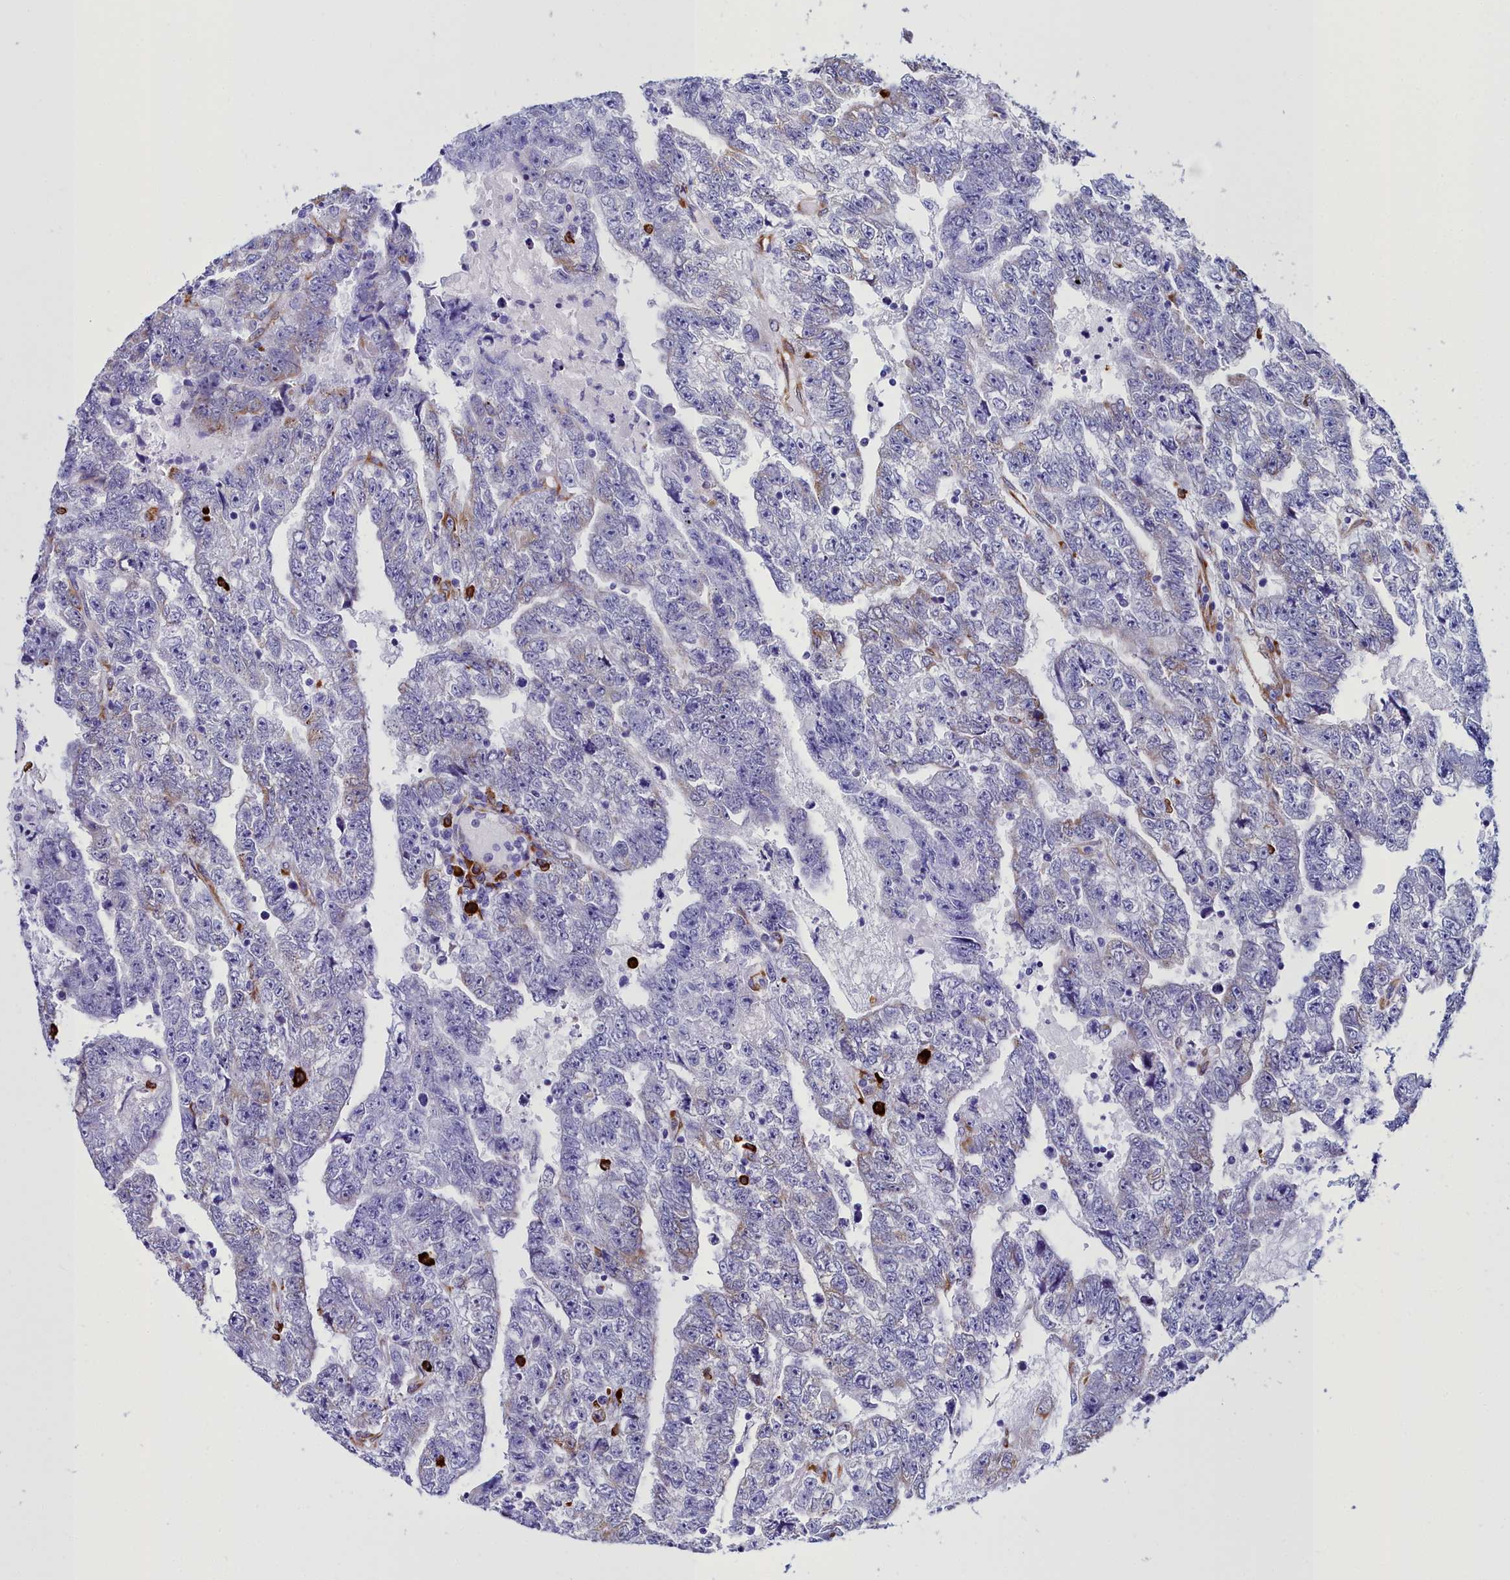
{"staining": {"intensity": "negative", "quantity": "none", "location": "none"}, "tissue": "testis cancer", "cell_type": "Tumor cells", "image_type": "cancer", "snomed": [{"axis": "morphology", "description": "Carcinoma, Embryonal, NOS"}, {"axis": "topography", "description": "Testis"}], "caption": "Testis cancer (embryonal carcinoma) was stained to show a protein in brown. There is no significant positivity in tumor cells.", "gene": "TXNDC5", "patient": {"sex": "male", "age": 25}}